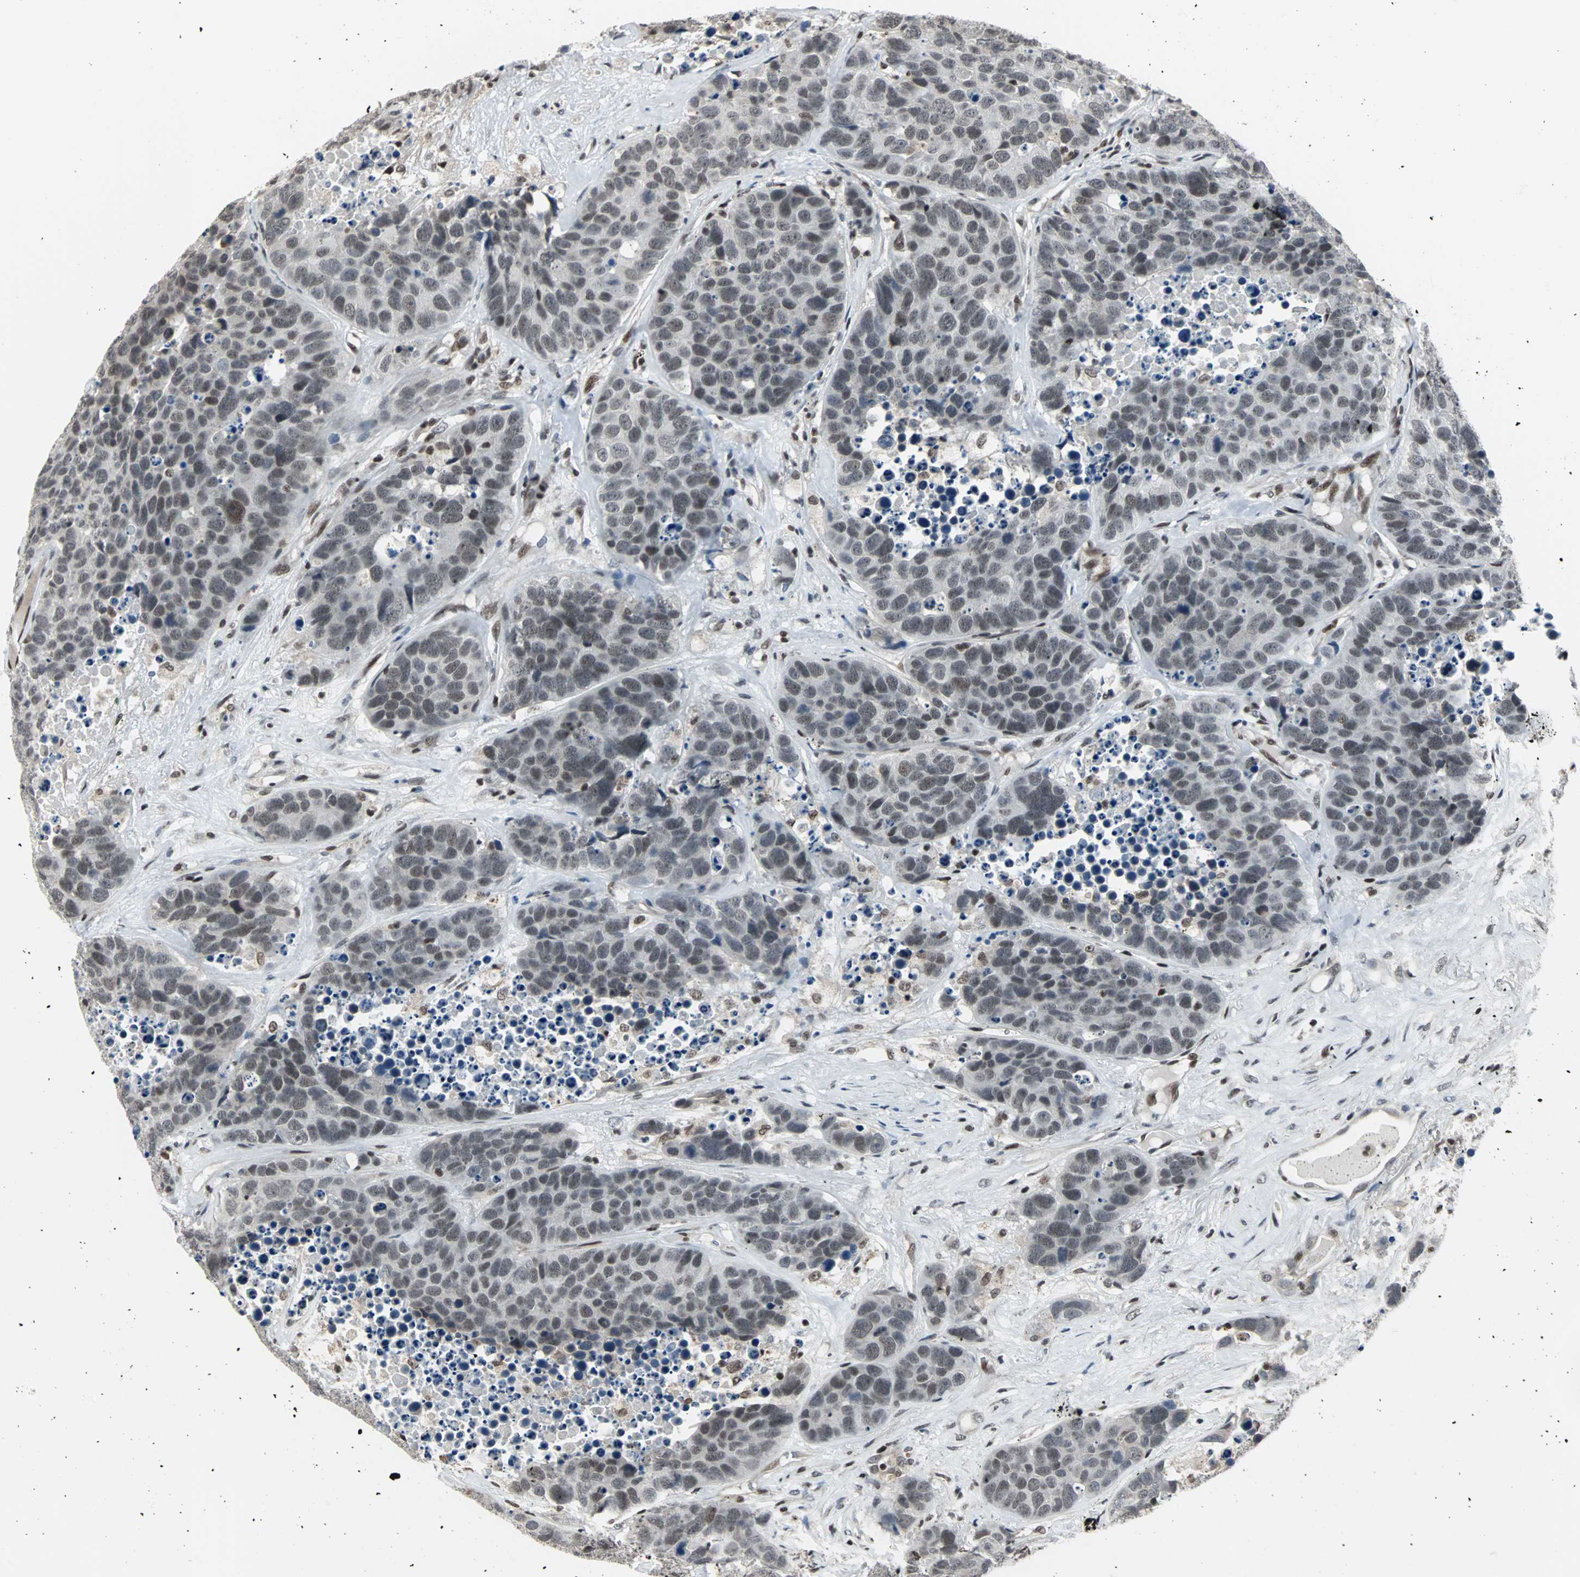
{"staining": {"intensity": "weak", "quantity": ">75%", "location": "nuclear"}, "tissue": "carcinoid", "cell_type": "Tumor cells", "image_type": "cancer", "snomed": [{"axis": "morphology", "description": "Carcinoid, malignant, NOS"}, {"axis": "topography", "description": "Lung"}], "caption": "Immunohistochemistry (IHC) staining of carcinoid, which displays low levels of weak nuclear staining in about >75% of tumor cells indicating weak nuclear protein staining. The staining was performed using DAB (brown) for protein detection and nuclei were counterstained in hematoxylin (blue).", "gene": "TERF2IP", "patient": {"sex": "male", "age": 60}}